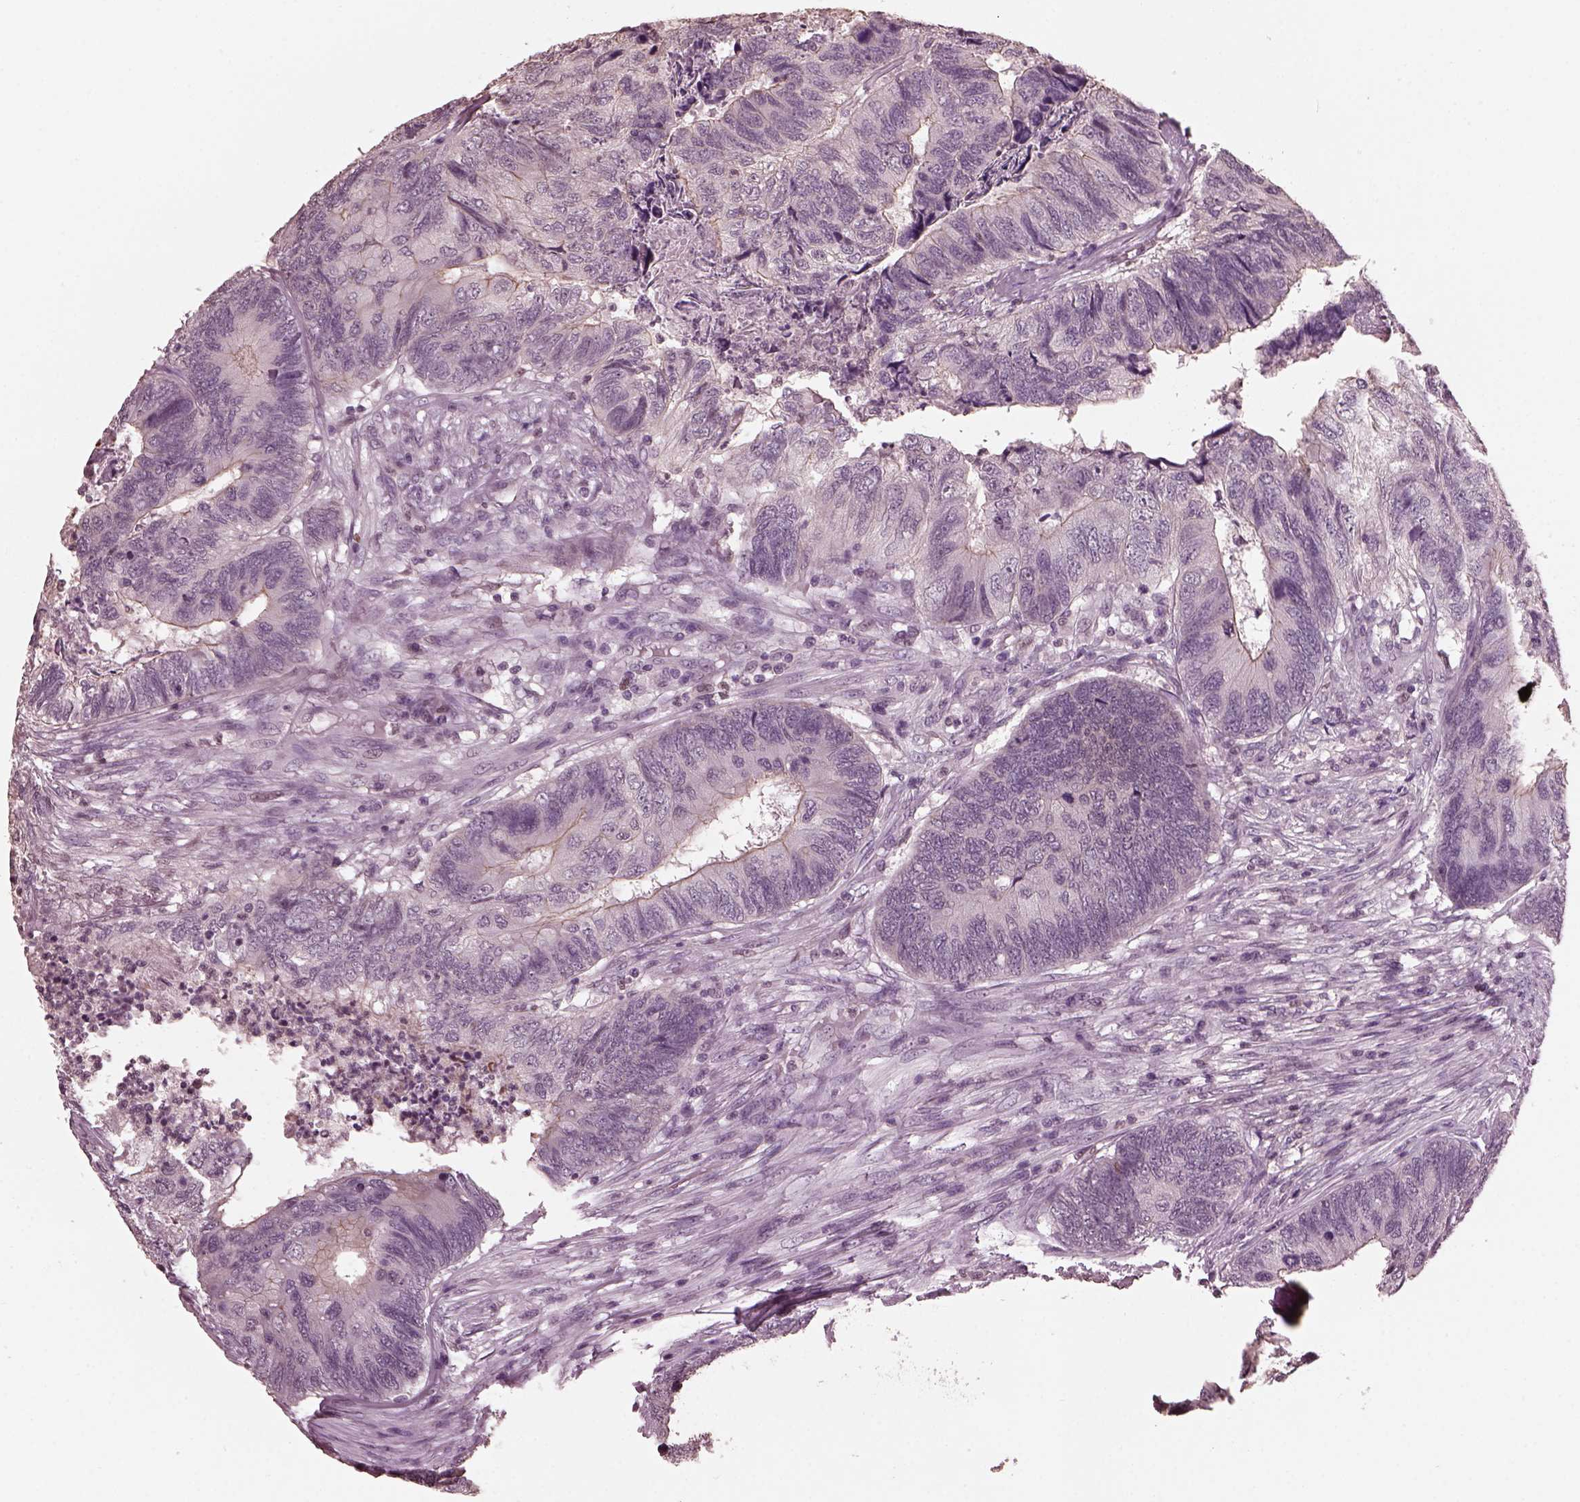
{"staining": {"intensity": "negative", "quantity": "none", "location": "none"}, "tissue": "colorectal cancer", "cell_type": "Tumor cells", "image_type": "cancer", "snomed": [{"axis": "morphology", "description": "Adenocarcinoma, NOS"}, {"axis": "topography", "description": "Colon"}], "caption": "Tumor cells show no significant protein positivity in adenocarcinoma (colorectal).", "gene": "TSKS", "patient": {"sex": "female", "age": 67}}